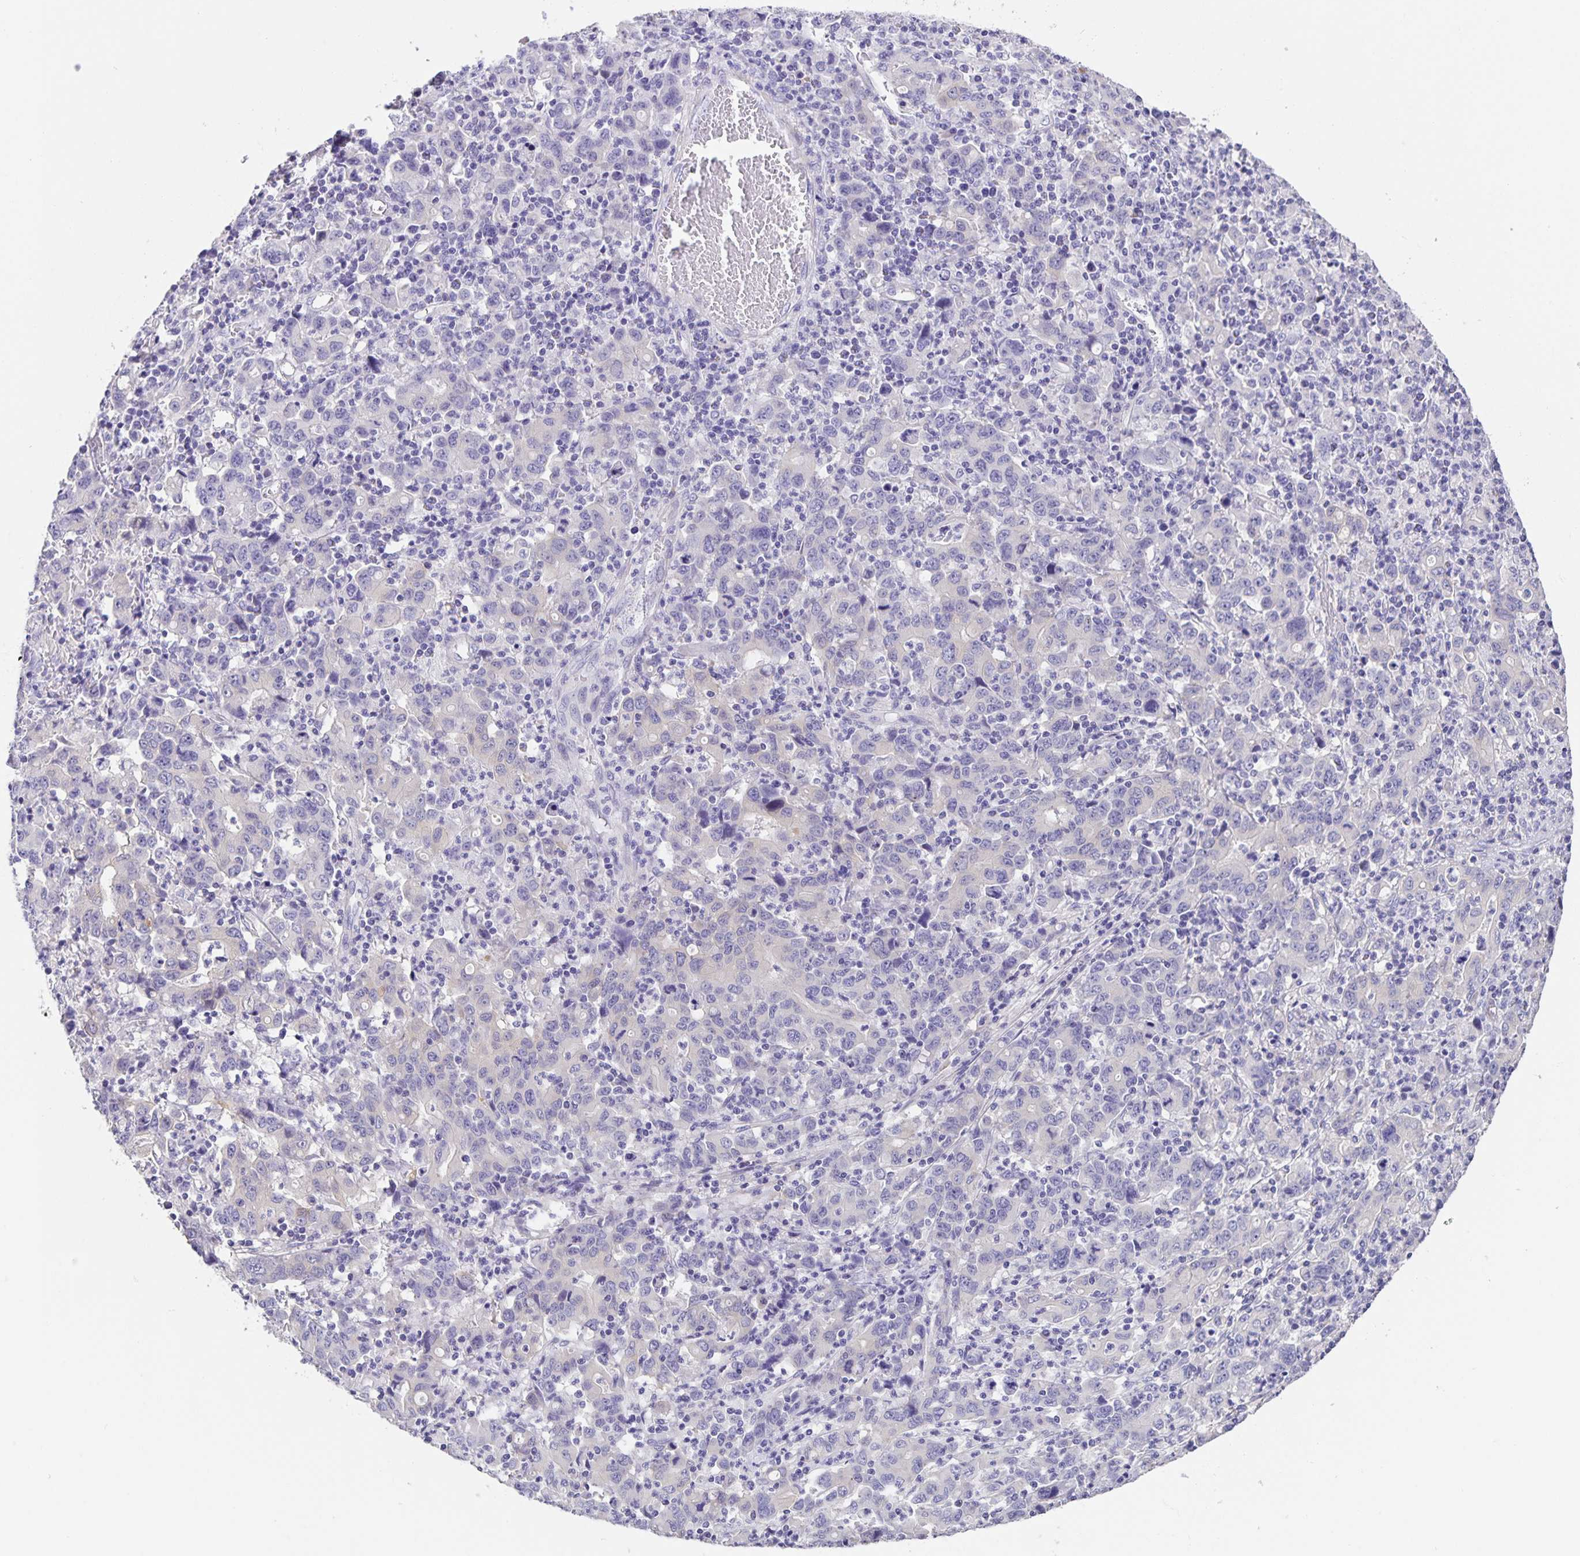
{"staining": {"intensity": "negative", "quantity": "none", "location": "none"}, "tissue": "stomach cancer", "cell_type": "Tumor cells", "image_type": "cancer", "snomed": [{"axis": "morphology", "description": "Adenocarcinoma, NOS"}, {"axis": "topography", "description": "Stomach, upper"}], "caption": "DAB (3,3'-diaminobenzidine) immunohistochemical staining of human stomach cancer reveals no significant positivity in tumor cells. (Brightfield microscopy of DAB (3,3'-diaminobenzidine) IHC at high magnification).", "gene": "PRR36", "patient": {"sex": "male", "age": 69}}